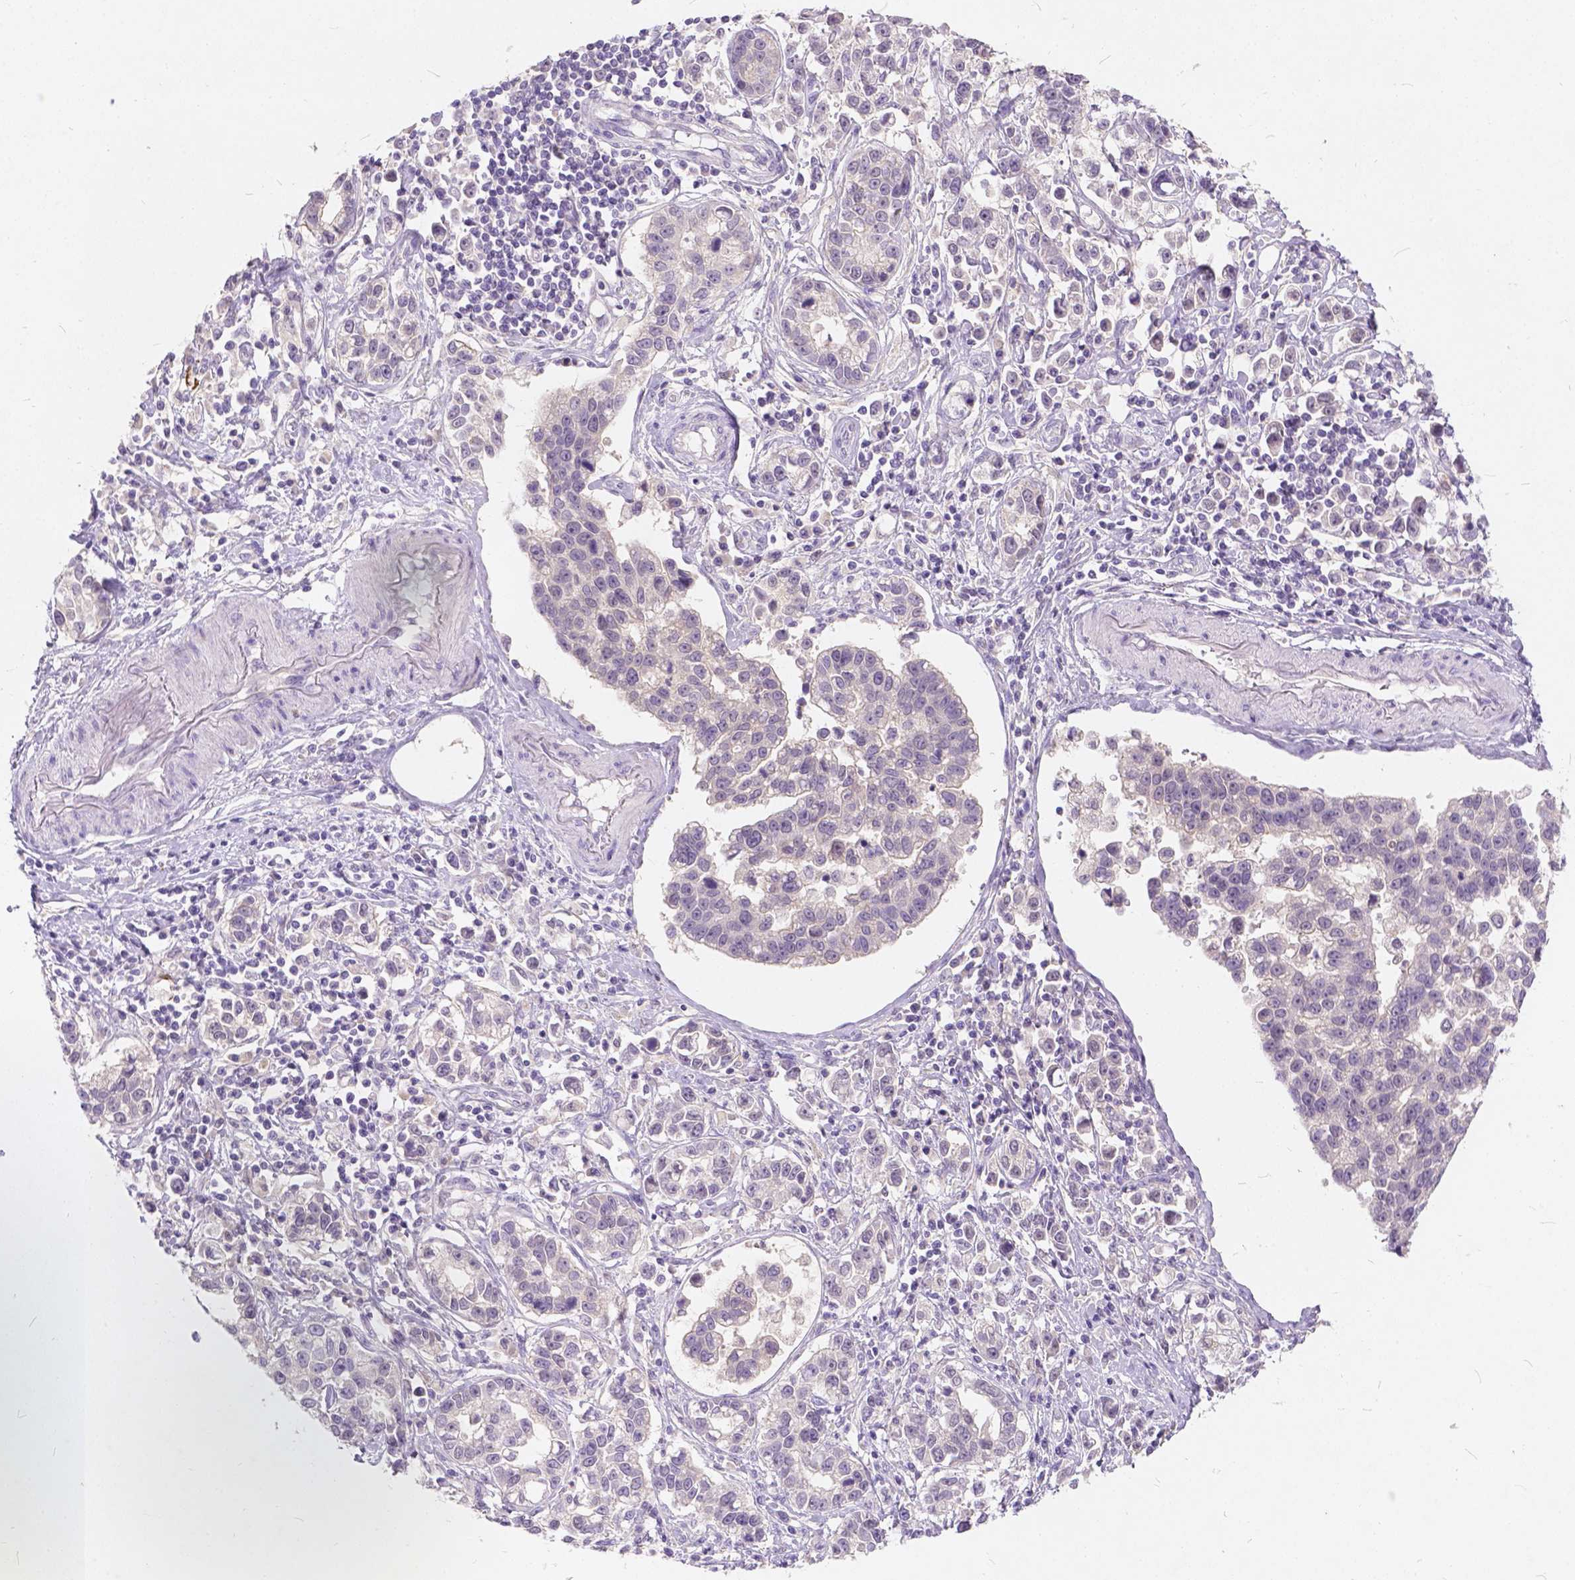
{"staining": {"intensity": "negative", "quantity": "none", "location": "none"}, "tissue": "stomach cancer", "cell_type": "Tumor cells", "image_type": "cancer", "snomed": [{"axis": "morphology", "description": "Adenocarcinoma, NOS"}, {"axis": "topography", "description": "Stomach"}], "caption": "Tumor cells are negative for brown protein staining in stomach cancer (adenocarcinoma).", "gene": "PEX11G", "patient": {"sex": "male", "age": 93}}